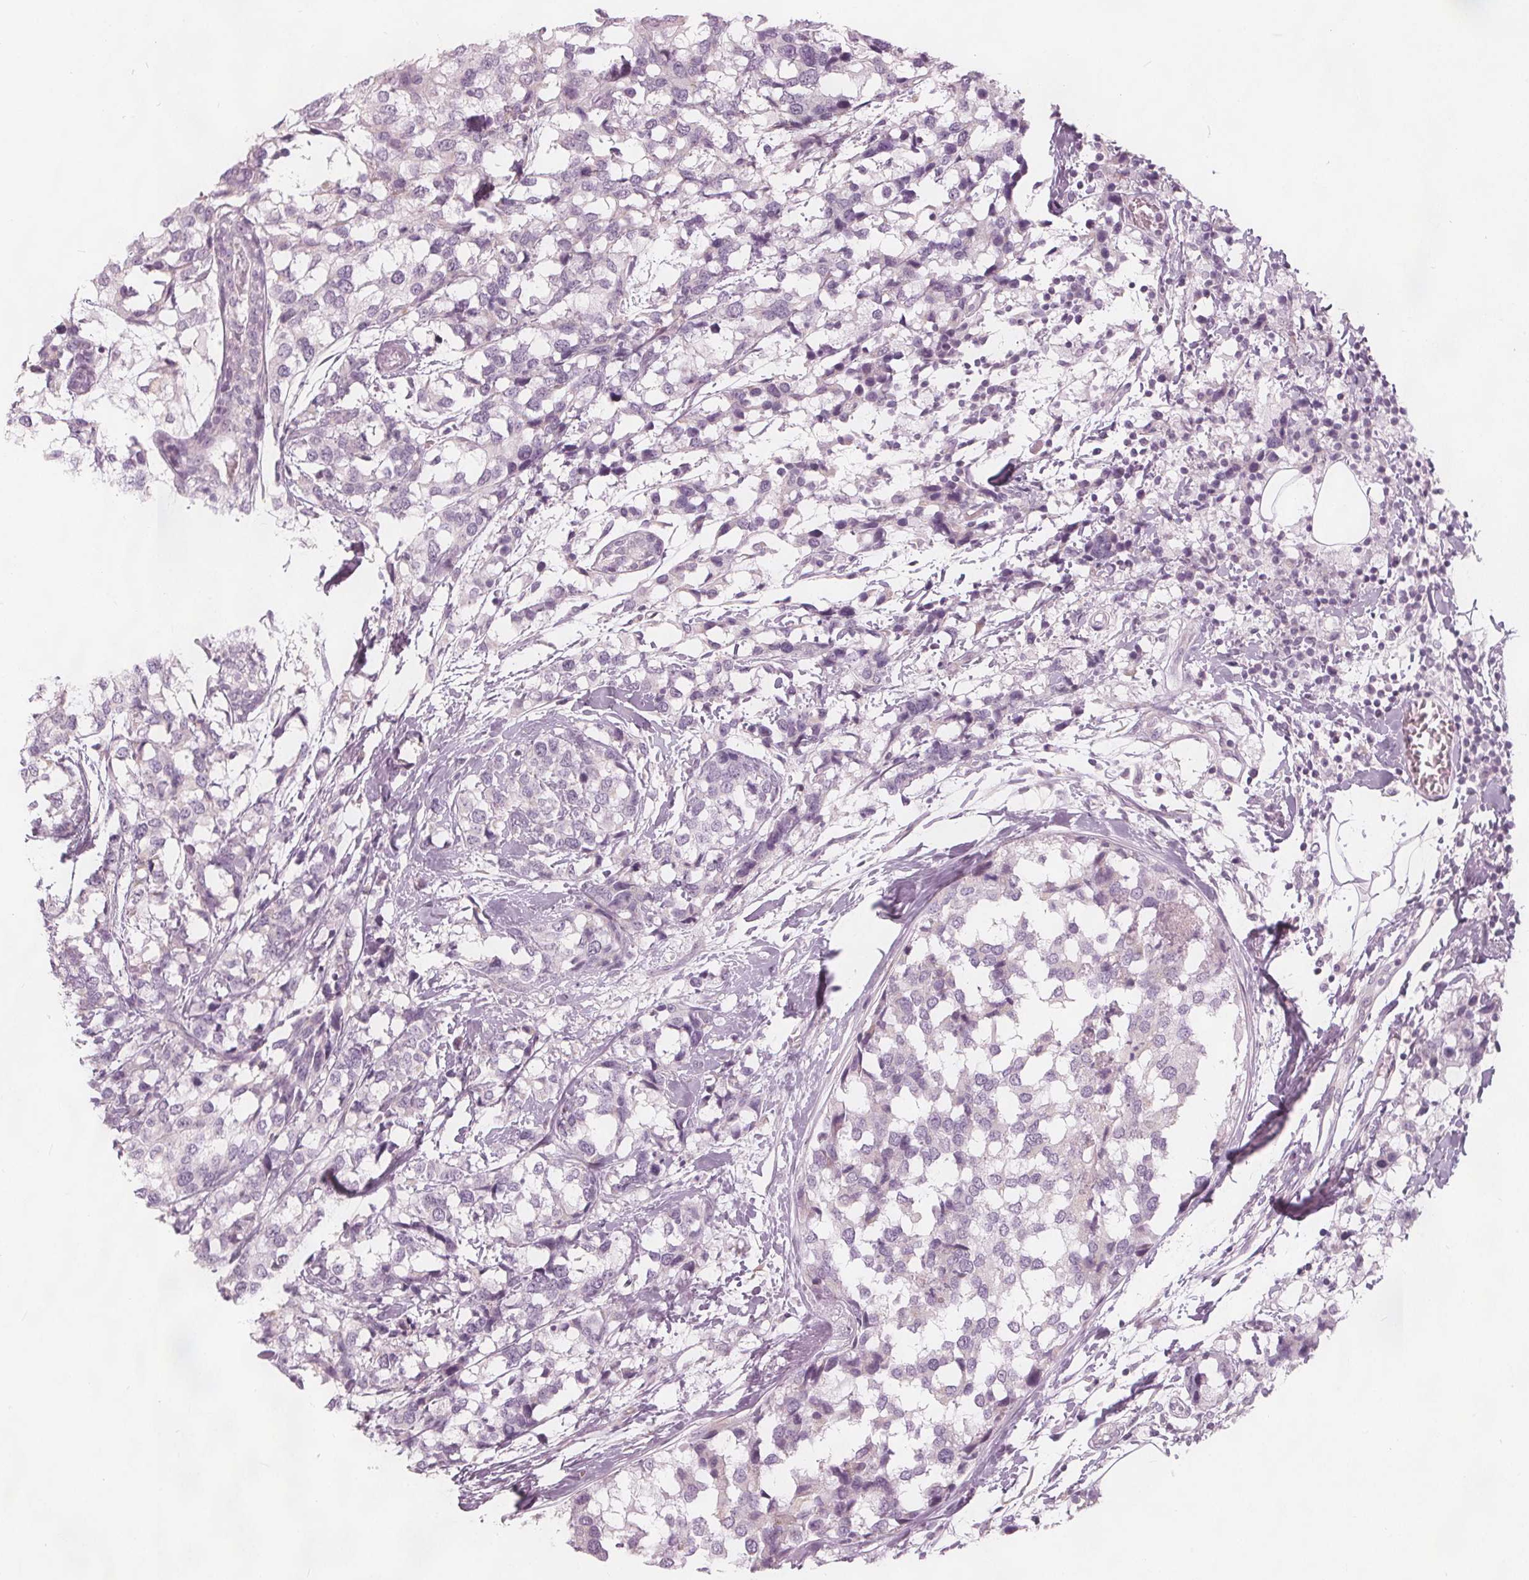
{"staining": {"intensity": "negative", "quantity": "none", "location": "none"}, "tissue": "breast cancer", "cell_type": "Tumor cells", "image_type": "cancer", "snomed": [{"axis": "morphology", "description": "Lobular carcinoma"}, {"axis": "topography", "description": "Breast"}], "caption": "High magnification brightfield microscopy of breast lobular carcinoma stained with DAB (3,3'-diaminobenzidine) (brown) and counterstained with hematoxylin (blue): tumor cells show no significant positivity.", "gene": "BRSK1", "patient": {"sex": "female", "age": 59}}